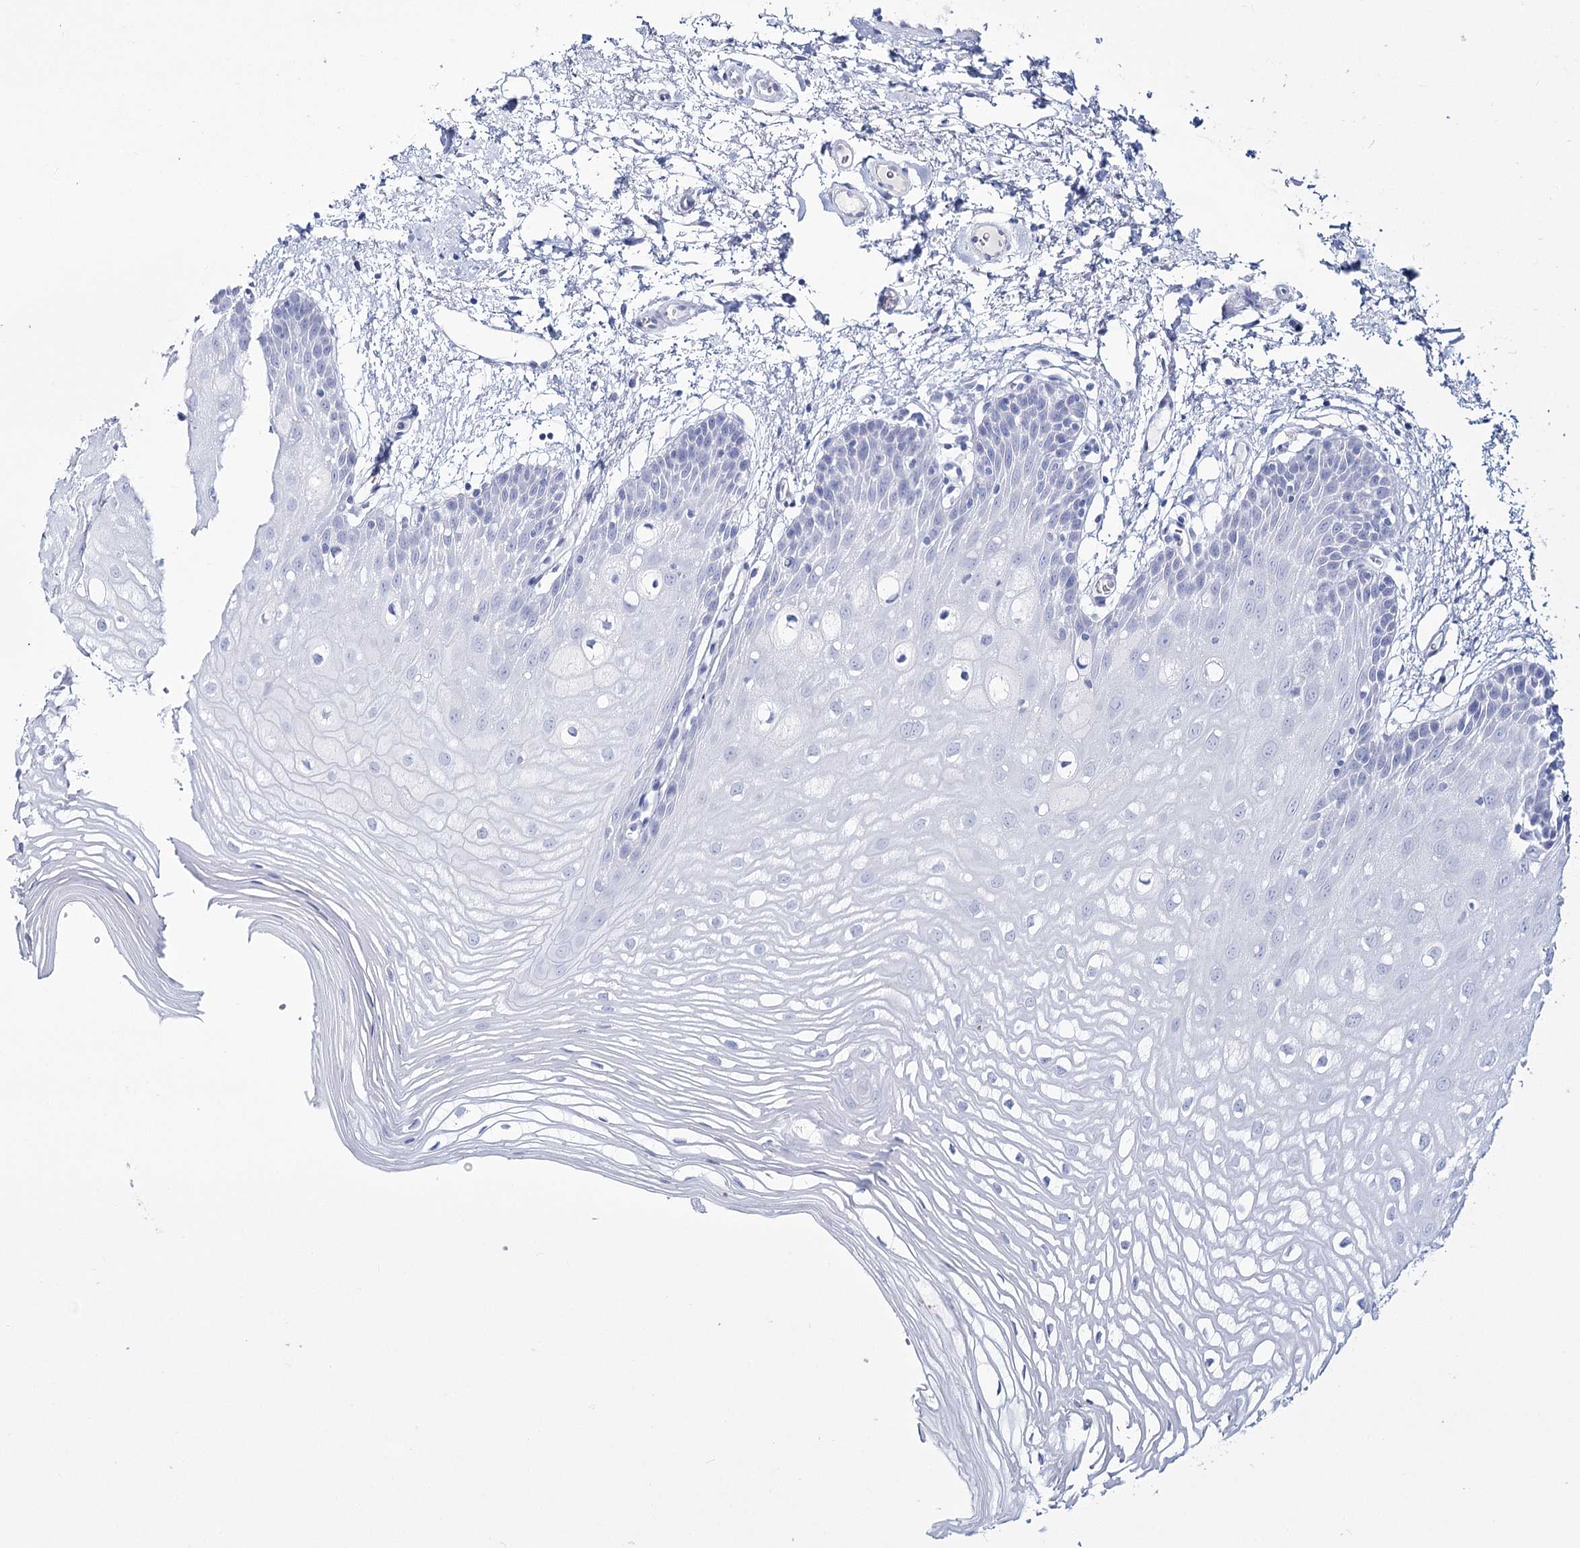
{"staining": {"intensity": "negative", "quantity": "none", "location": "none"}, "tissue": "oral mucosa", "cell_type": "Squamous epithelial cells", "image_type": "normal", "snomed": [{"axis": "morphology", "description": "Normal tissue, NOS"}, {"axis": "topography", "description": "Oral tissue"}, {"axis": "topography", "description": "Tounge, NOS"}], "caption": "High power microscopy micrograph of an immunohistochemistry (IHC) photomicrograph of benign oral mucosa, revealing no significant staining in squamous epithelial cells.", "gene": "ME3", "patient": {"sex": "female", "age": 73}}